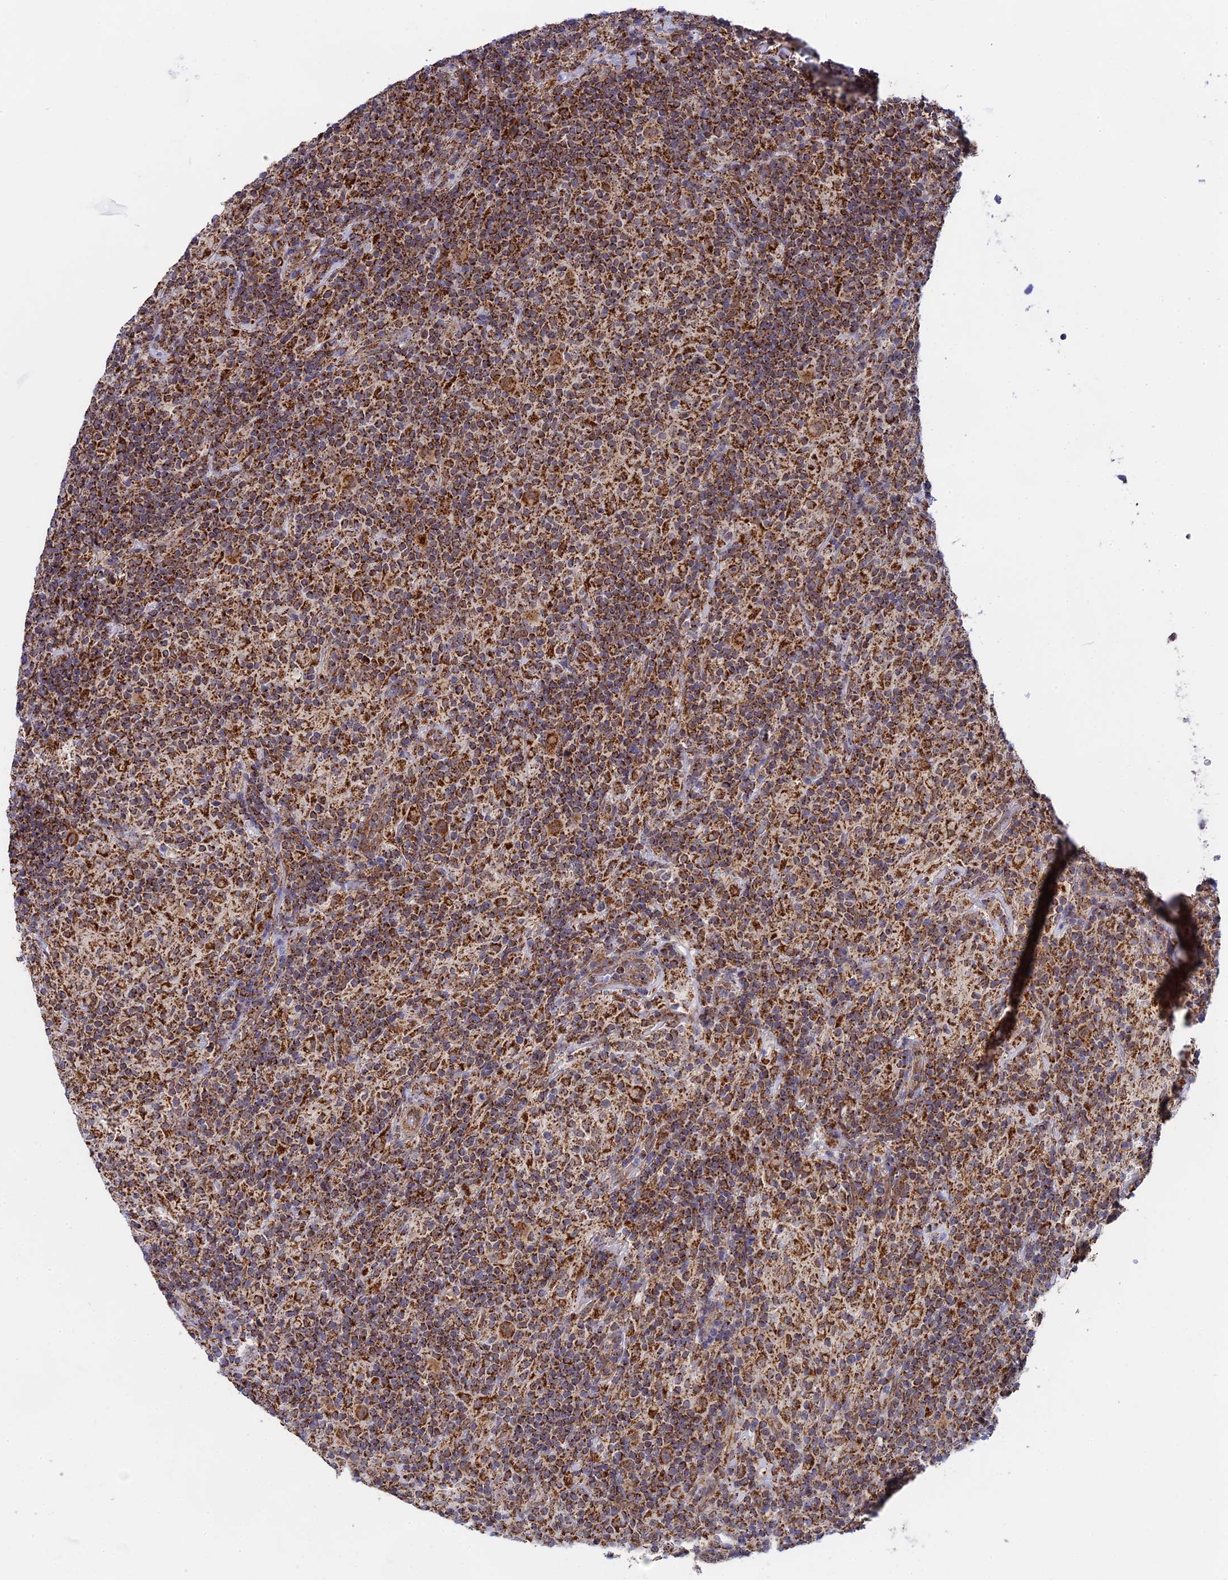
{"staining": {"intensity": "strong", "quantity": ">75%", "location": "cytoplasmic/membranous"}, "tissue": "lymphoma", "cell_type": "Tumor cells", "image_type": "cancer", "snomed": [{"axis": "morphology", "description": "Hodgkin's disease, NOS"}, {"axis": "topography", "description": "Lymph node"}], "caption": "Brown immunohistochemical staining in lymphoma demonstrates strong cytoplasmic/membranous expression in about >75% of tumor cells.", "gene": "CDC16", "patient": {"sex": "male", "age": 70}}